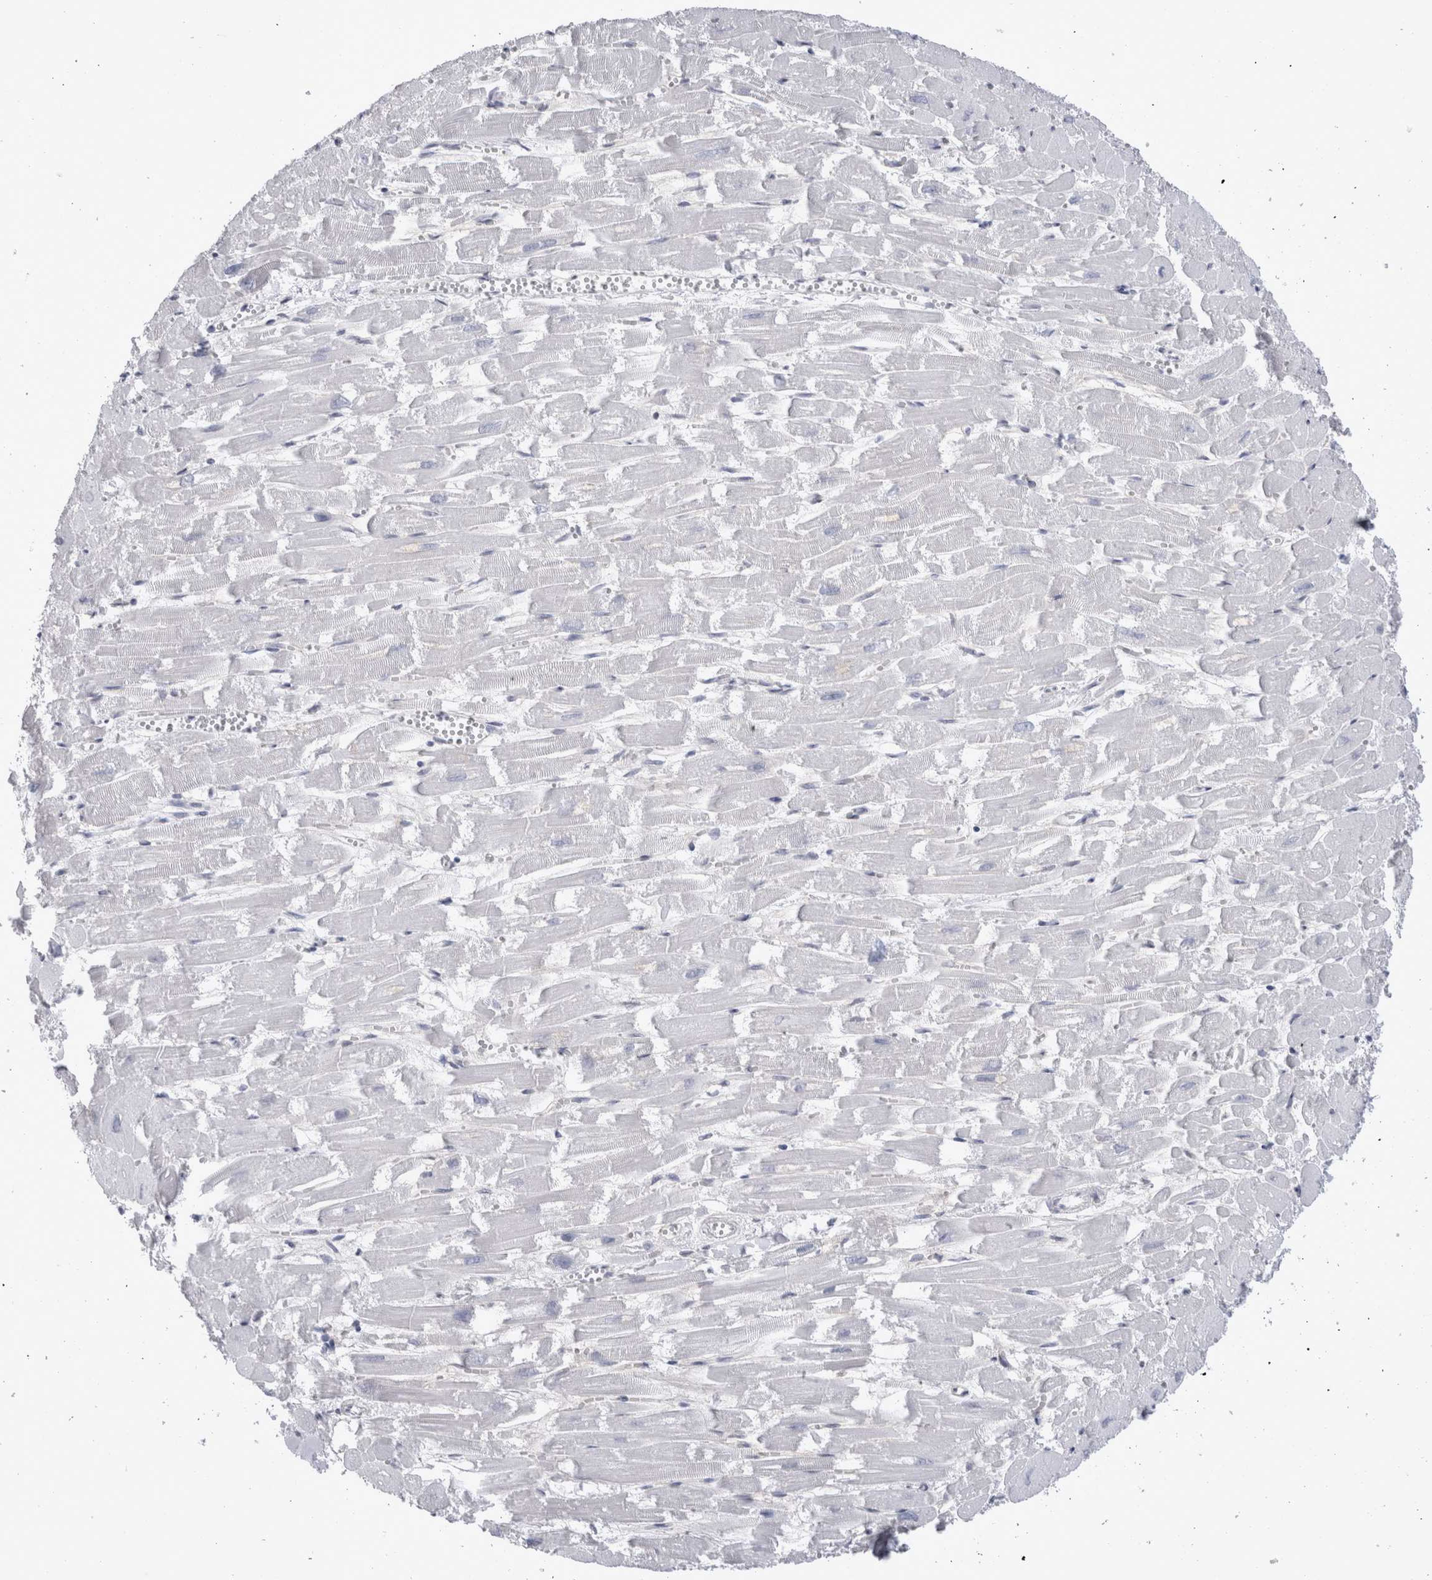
{"staining": {"intensity": "moderate", "quantity": "<25%", "location": "nuclear"}, "tissue": "heart muscle", "cell_type": "Cardiomyocytes", "image_type": "normal", "snomed": [{"axis": "morphology", "description": "Normal tissue, NOS"}, {"axis": "topography", "description": "Heart"}], "caption": "Immunohistochemistry (IHC) (DAB) staining of normal human heart muscle reveals moderate nuclear protein staining in about <25% of cardiomyocytes. The staining was performed using DAB (3,3'-diaminobenzidine) to visualize the protein expression in brown, while the nuclei were stained in blue with hematoxylin (Magnification: 20x).", "gene": "API5", "patient": {"sex": "male", "age": 54}}